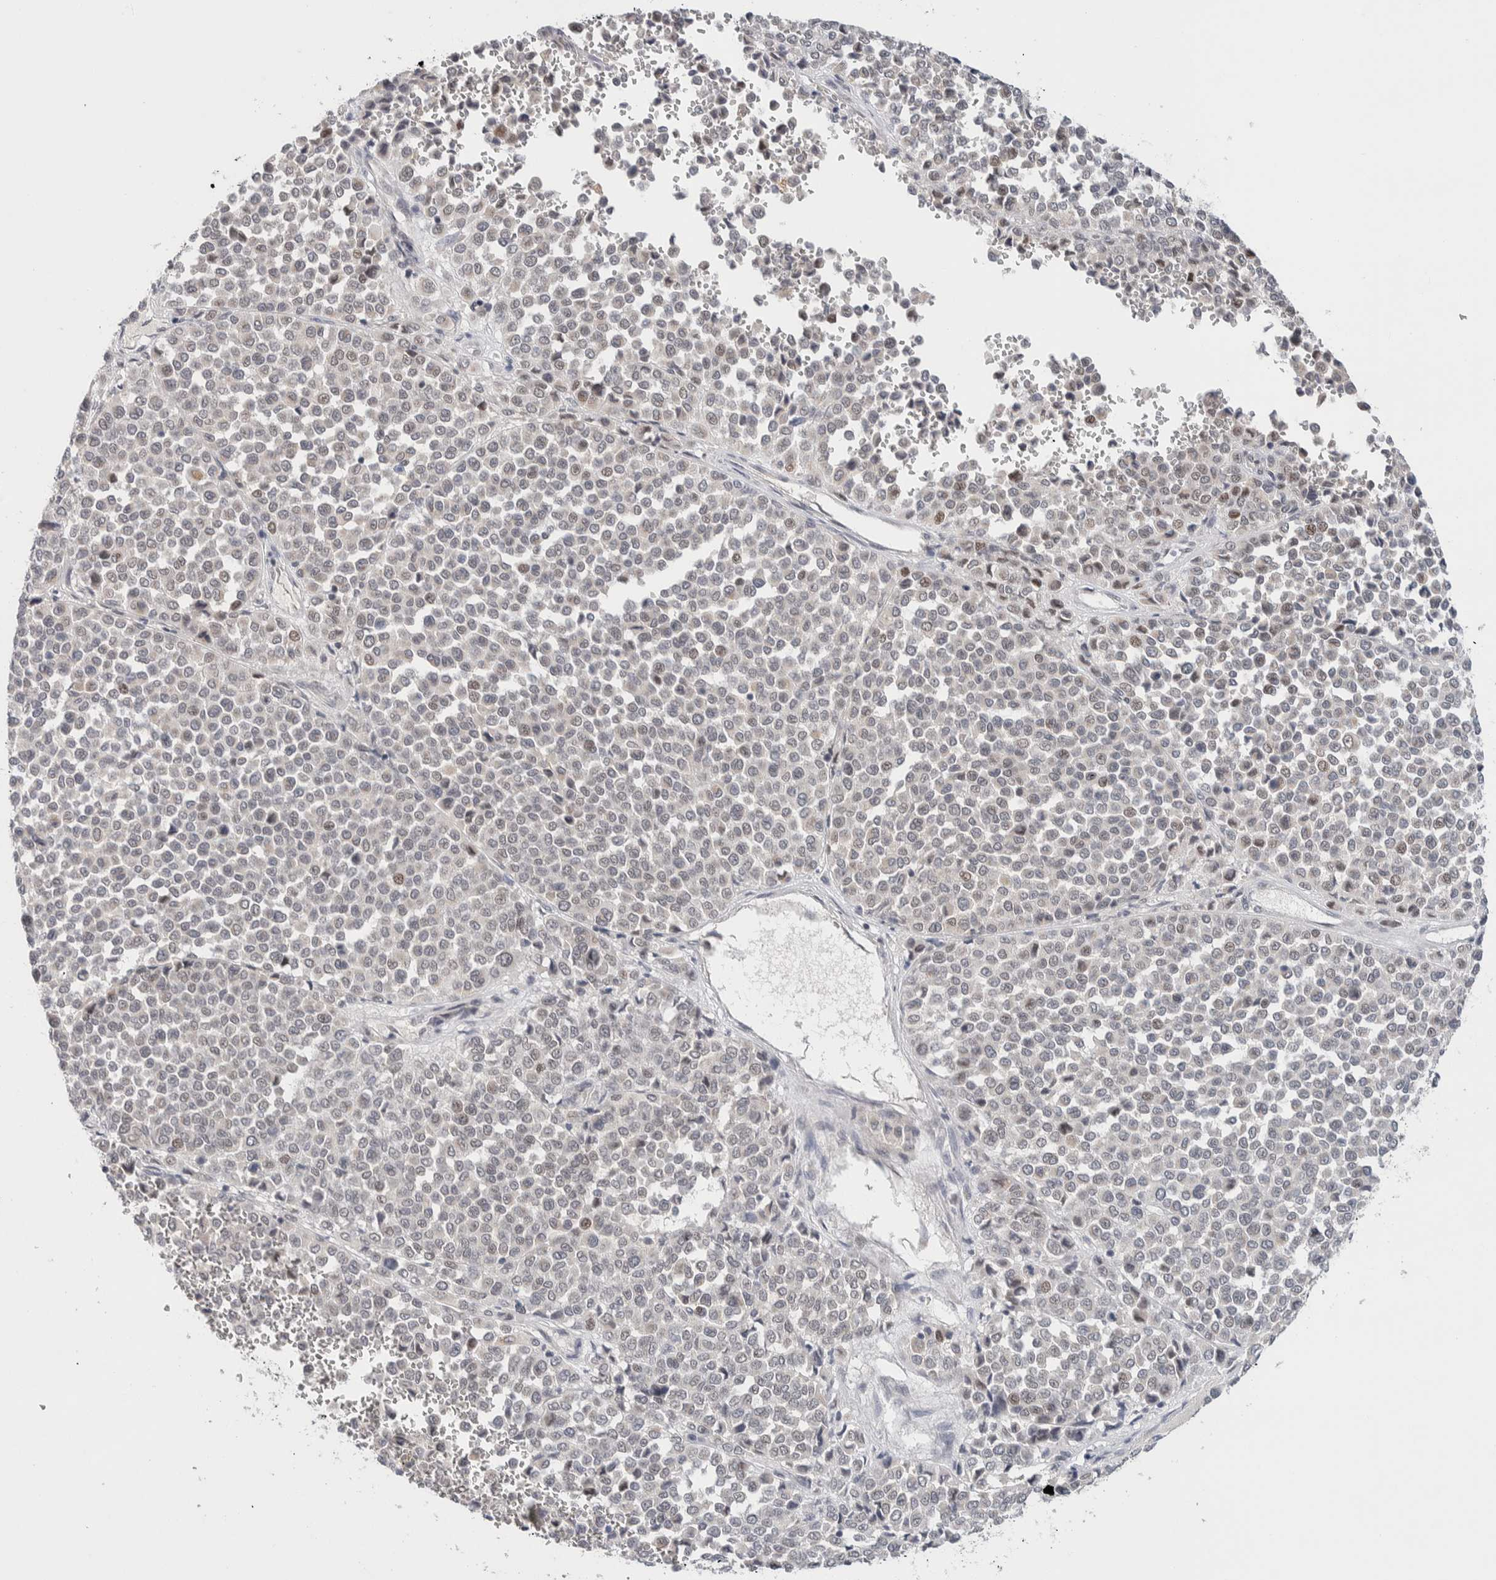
{"staining": {"intensity": "weak", "quantity": "<25%", "location": "nuclear"}, "tissue": "melanoma", "cell_type": "Tumor cells", "image_type": "cancer", "snomed": [{"axis": "morphology", "description": "Malignant melanoma, Metastatic site"}, {"axis": "topography", "description": "Pancreas"}], "caption": "An image of human malignant melanoma (metastatic site) is negative for staining in tumor cells. (Brightfield microscopy of DAB (3,3'-diaminobenzidine) immunohistochemistry at high magnification).", "gene": "CRAT", "patient": {"sex": "female", "age": 30}}